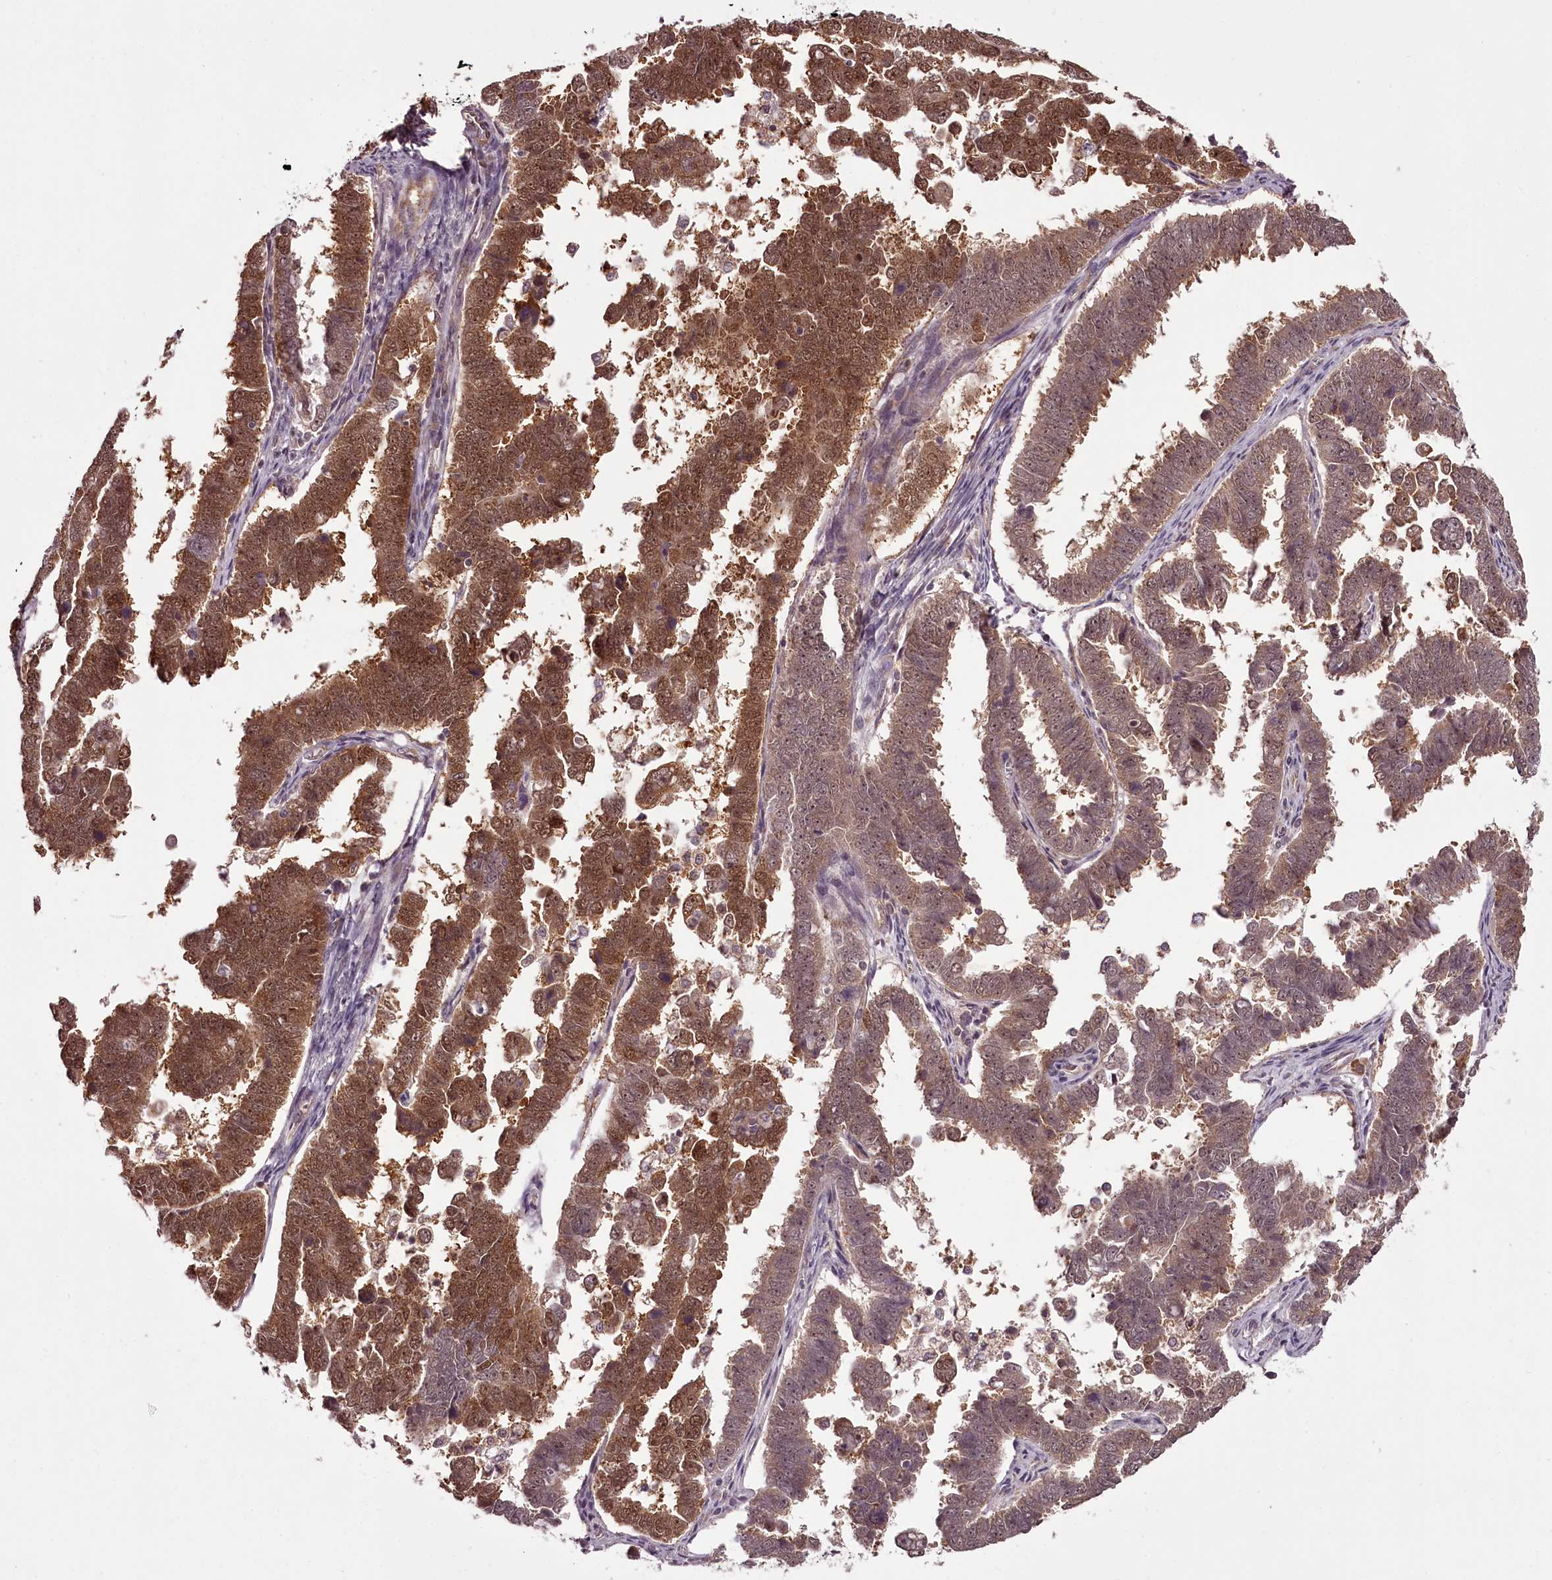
{"staining": {"intensity": "moderate", "quantity": ">75%", "location": "cytoplasmic/membranous,nuclear"}, "tissue": "endometrial cancer", "cell_type": "Tumor cells", "image_type": "cancer", "snomed": [{"axis": "morphology", "description": "Adenocarcinoma, NOS"}, {"axis": "topography", "description": "Endometrium"}], "caption": "Immunohistochemical staining of adenocarcinoma (endometrial) exhibits moderate cytoplasmic/membranous and nuclear protein positivity in approximately >75% of tumor cells. Using DAB (3,3'-diaminobenzidine) (brown) and hematoxylin (blue) stains, captured at high magnification using brightfield microscopy.", "gene": "CCDC92", "patient": {"sex": "female", "age": 75}}